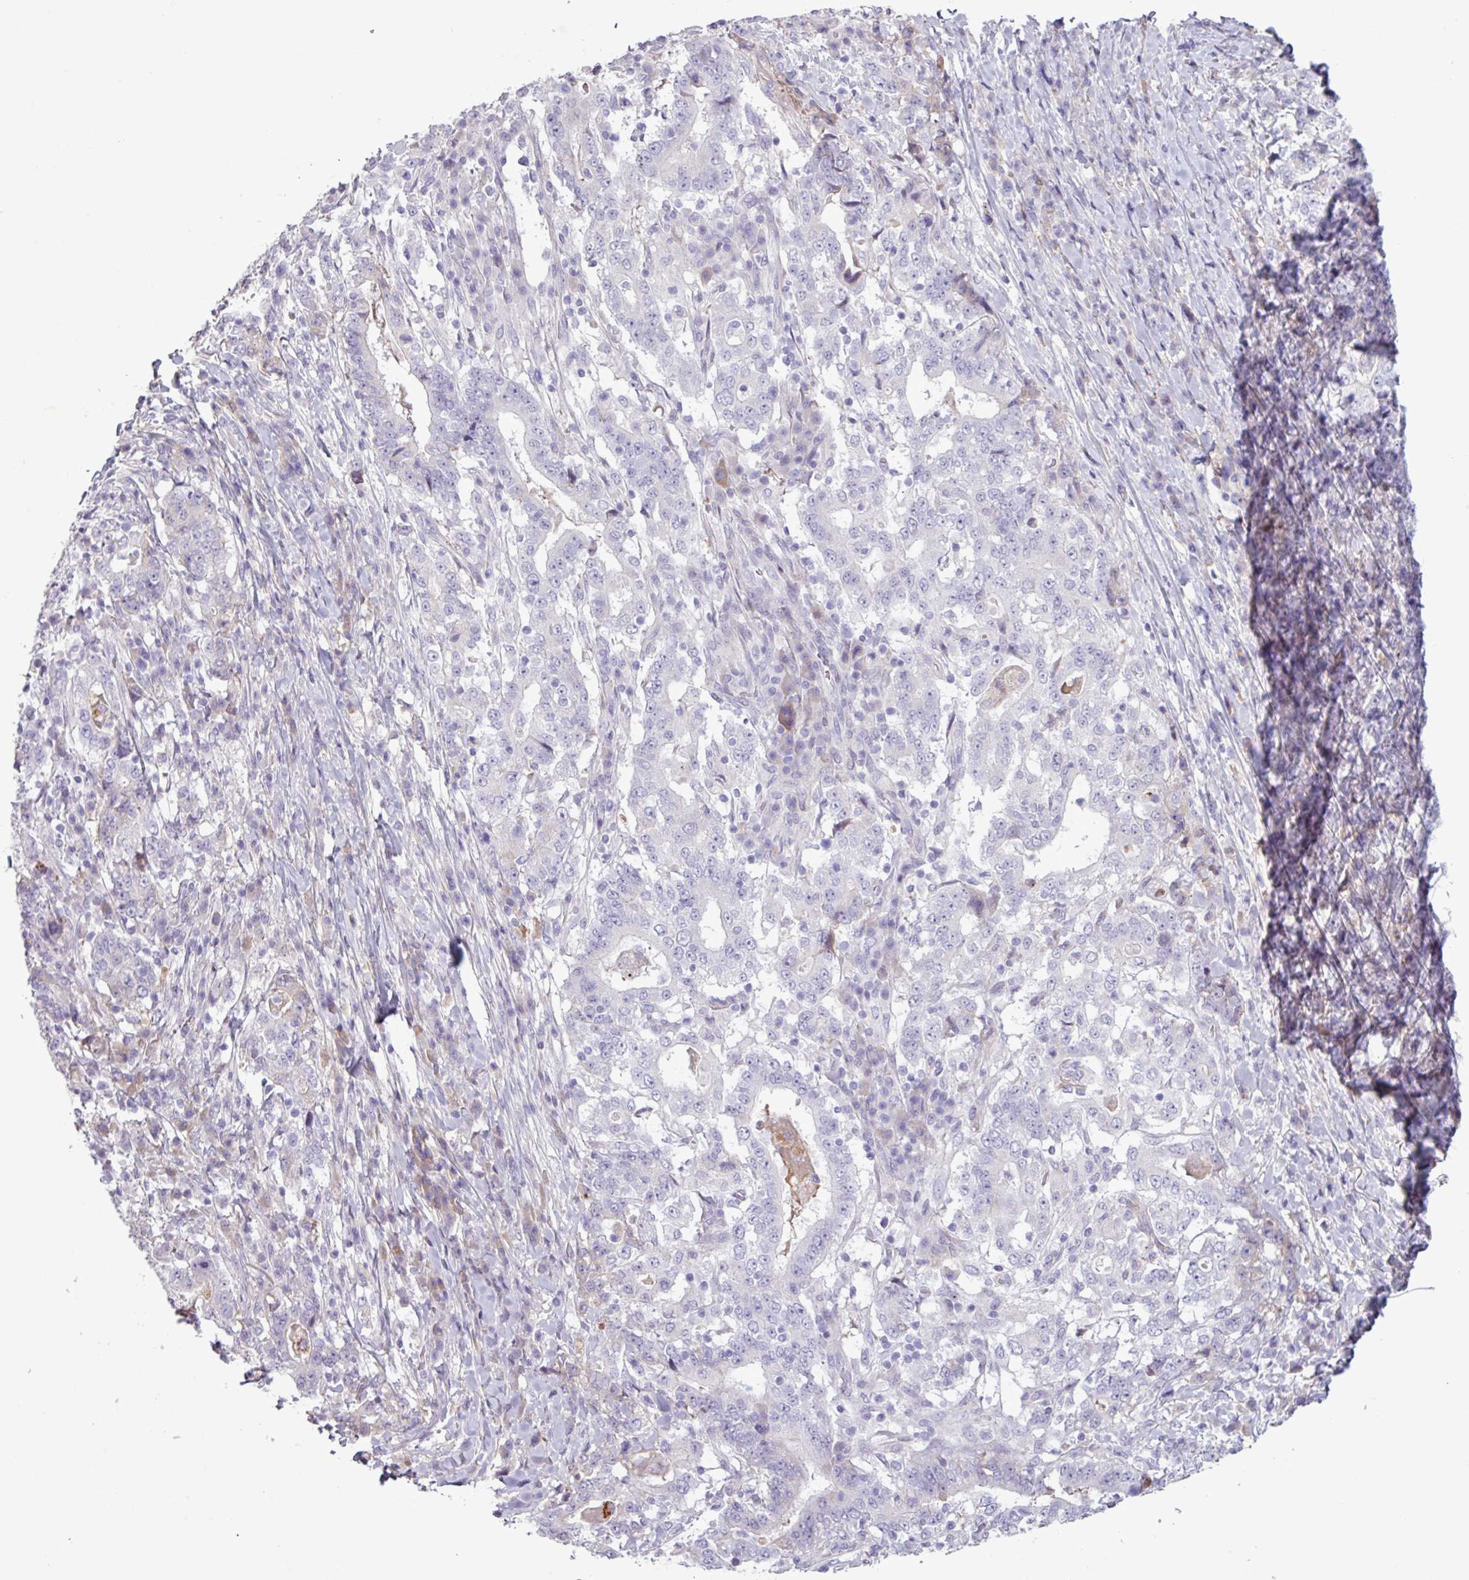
{"staining": {"intensity": "negative", "quantity": "none", "location": "none"}, "tissue": "stomach cancer", "cell_type": "Tumor cells", "image_type": "cancer", "snomed": [{"axis": "morphology", "description": "Normal tissue, NOS"}, {"axis": "morphology", "description": "Adenocarcinoma, NOS"}, {"axis": "topography", "description": "Stomach, upper"}, {"axis": "topography", "description": "Stomach"}], "caption": "This is an IHC histopathology image of stomach cancer. There is no staining in tumor cells.", "gene": "C4B", "patient": {"sex": "male", "age": 59}}